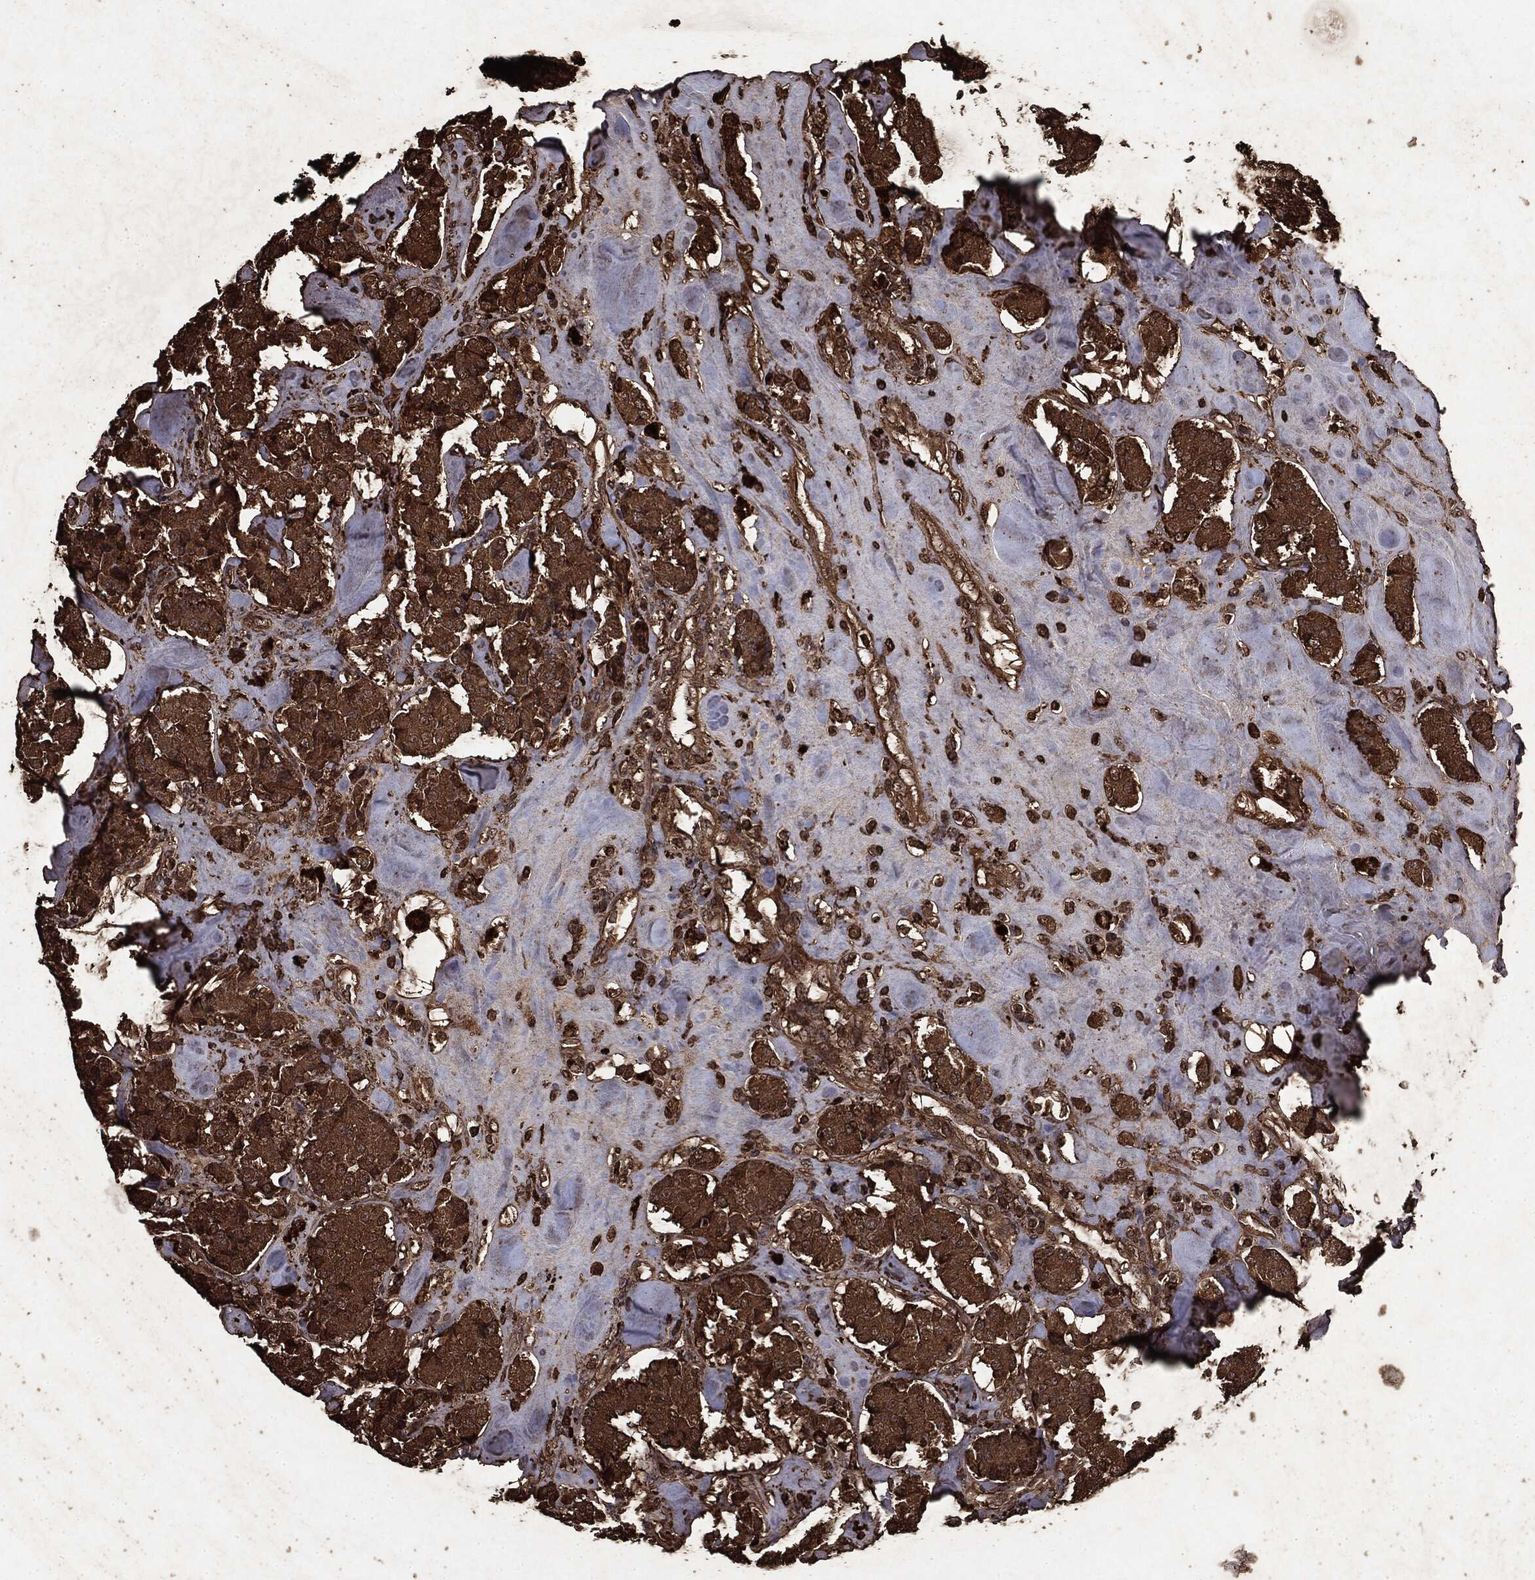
{"staining": {"intensity": "strong", "quantity": ">75%", "location": "cytoplasmic/membranous"}, "tissue": "carcinoid", "cell_type": "Tumor cells", "image_type": "cancer", "snomed": [{"axis": "morphology", "description": "Carcinoid, malignant, NOS"}, {"axis": "topography", "description": "Pancreas"}], "caption": "An image of human carcinoid stained for a protein demonstrates strong cytoplasmic/membranous brown staining in tumor cells. The staining was performed using DAB, with brown indicating positive protein expression. Nuclei are stained blue with hematoxylin.", "gene": "ARAF", "patient": {"sex": "male", "age": 41}}